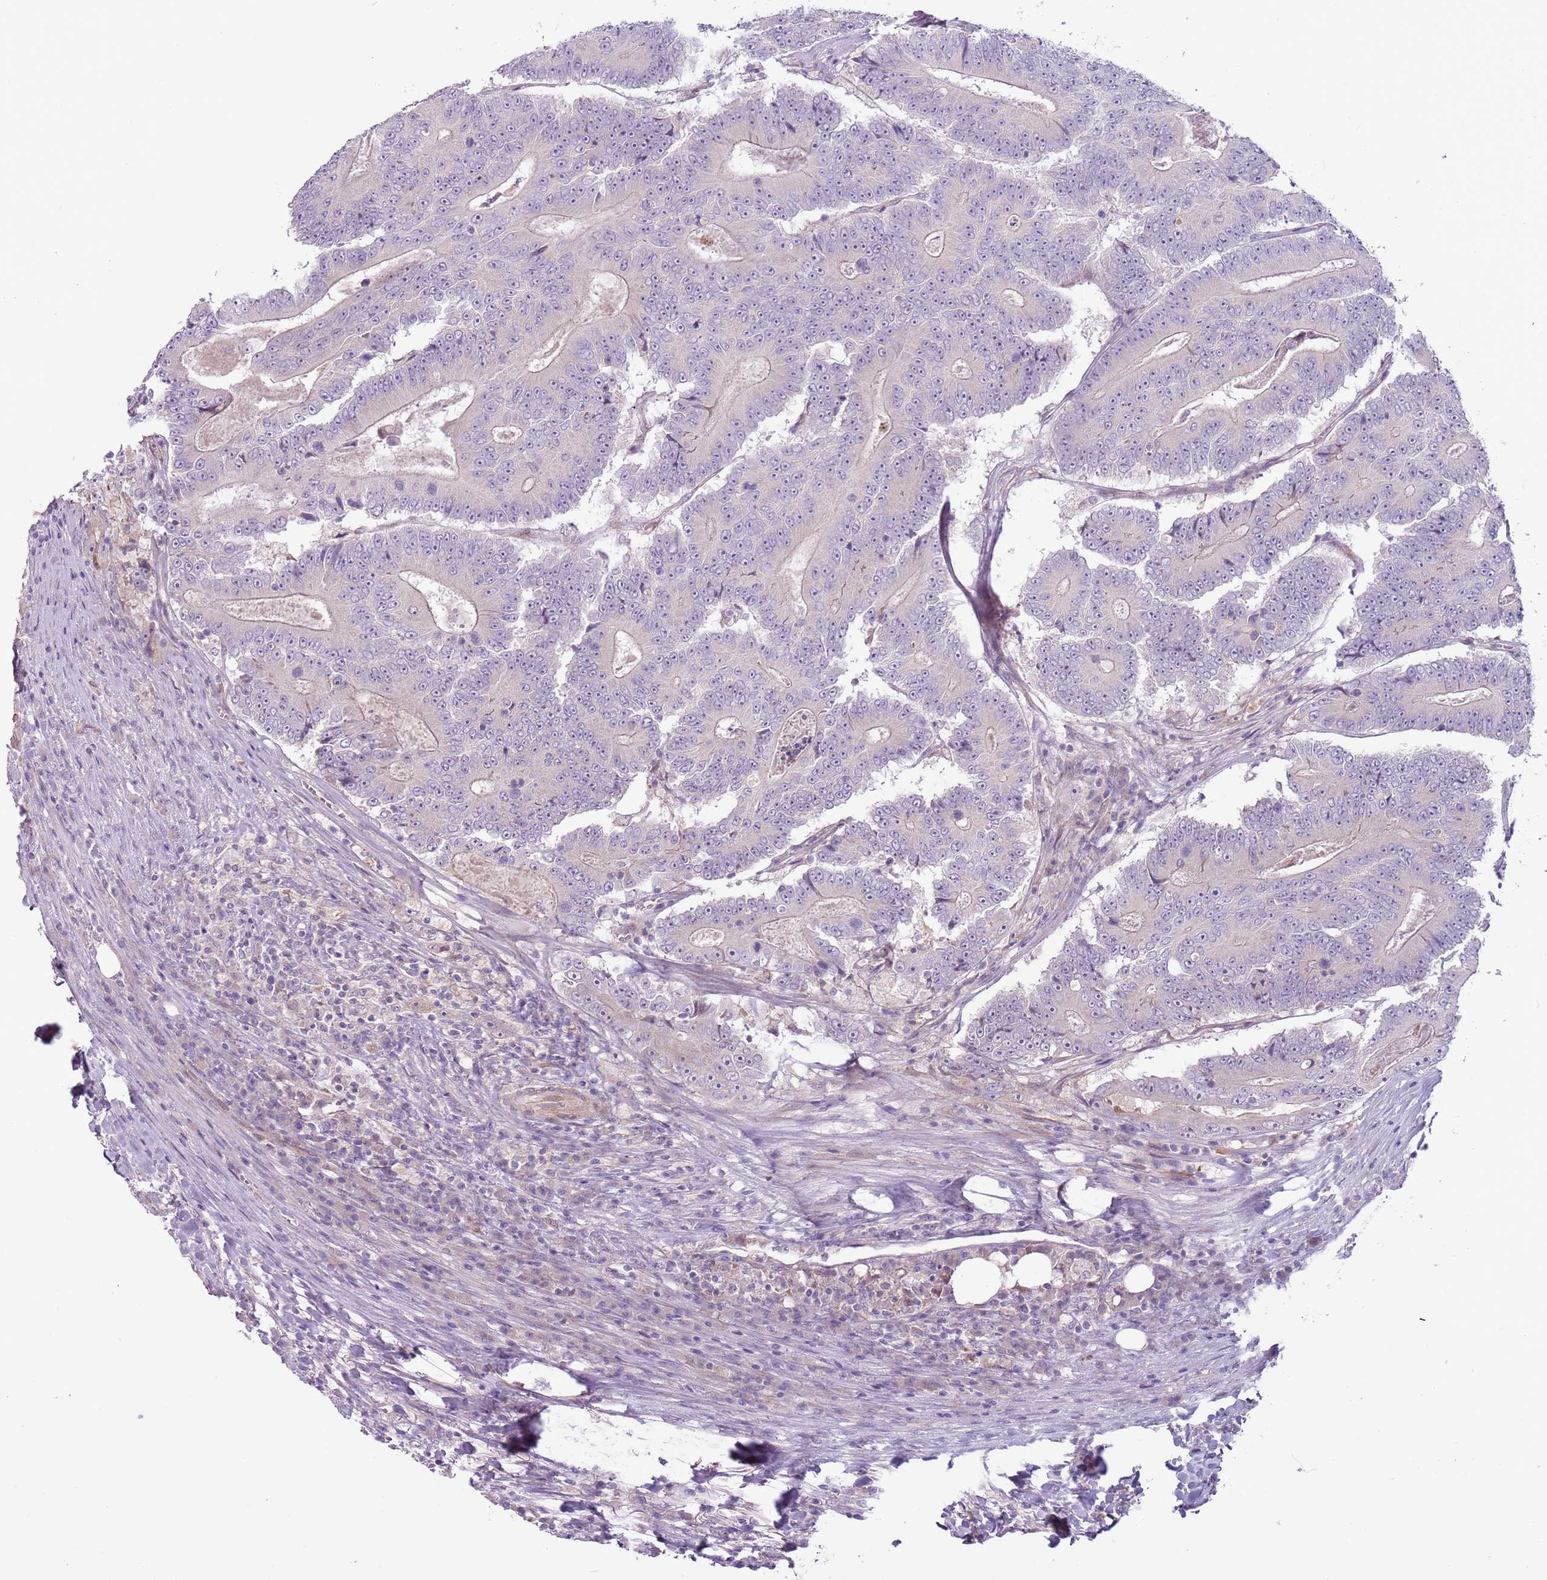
{"staining": {"intensity": "negative", "quantity": "none", "location": "none"}, "tissue": "colorectal cancer", "cell_type": "Tumor cells", "image_type": "cancer", "snomed": [{"axis": "morphology", "description": "Adenocarcinoma, NOS"}, {"axis": "topography", "description": "Colon"}], "caption": "An immunohistochemistry photomicrograph of colorectal adenocarcinoma is shown. There is no staining in tumor cells of colorectal adenocarcinoma.", "gene": "MRO", "patient": {"sex": "male", "age": 83}}